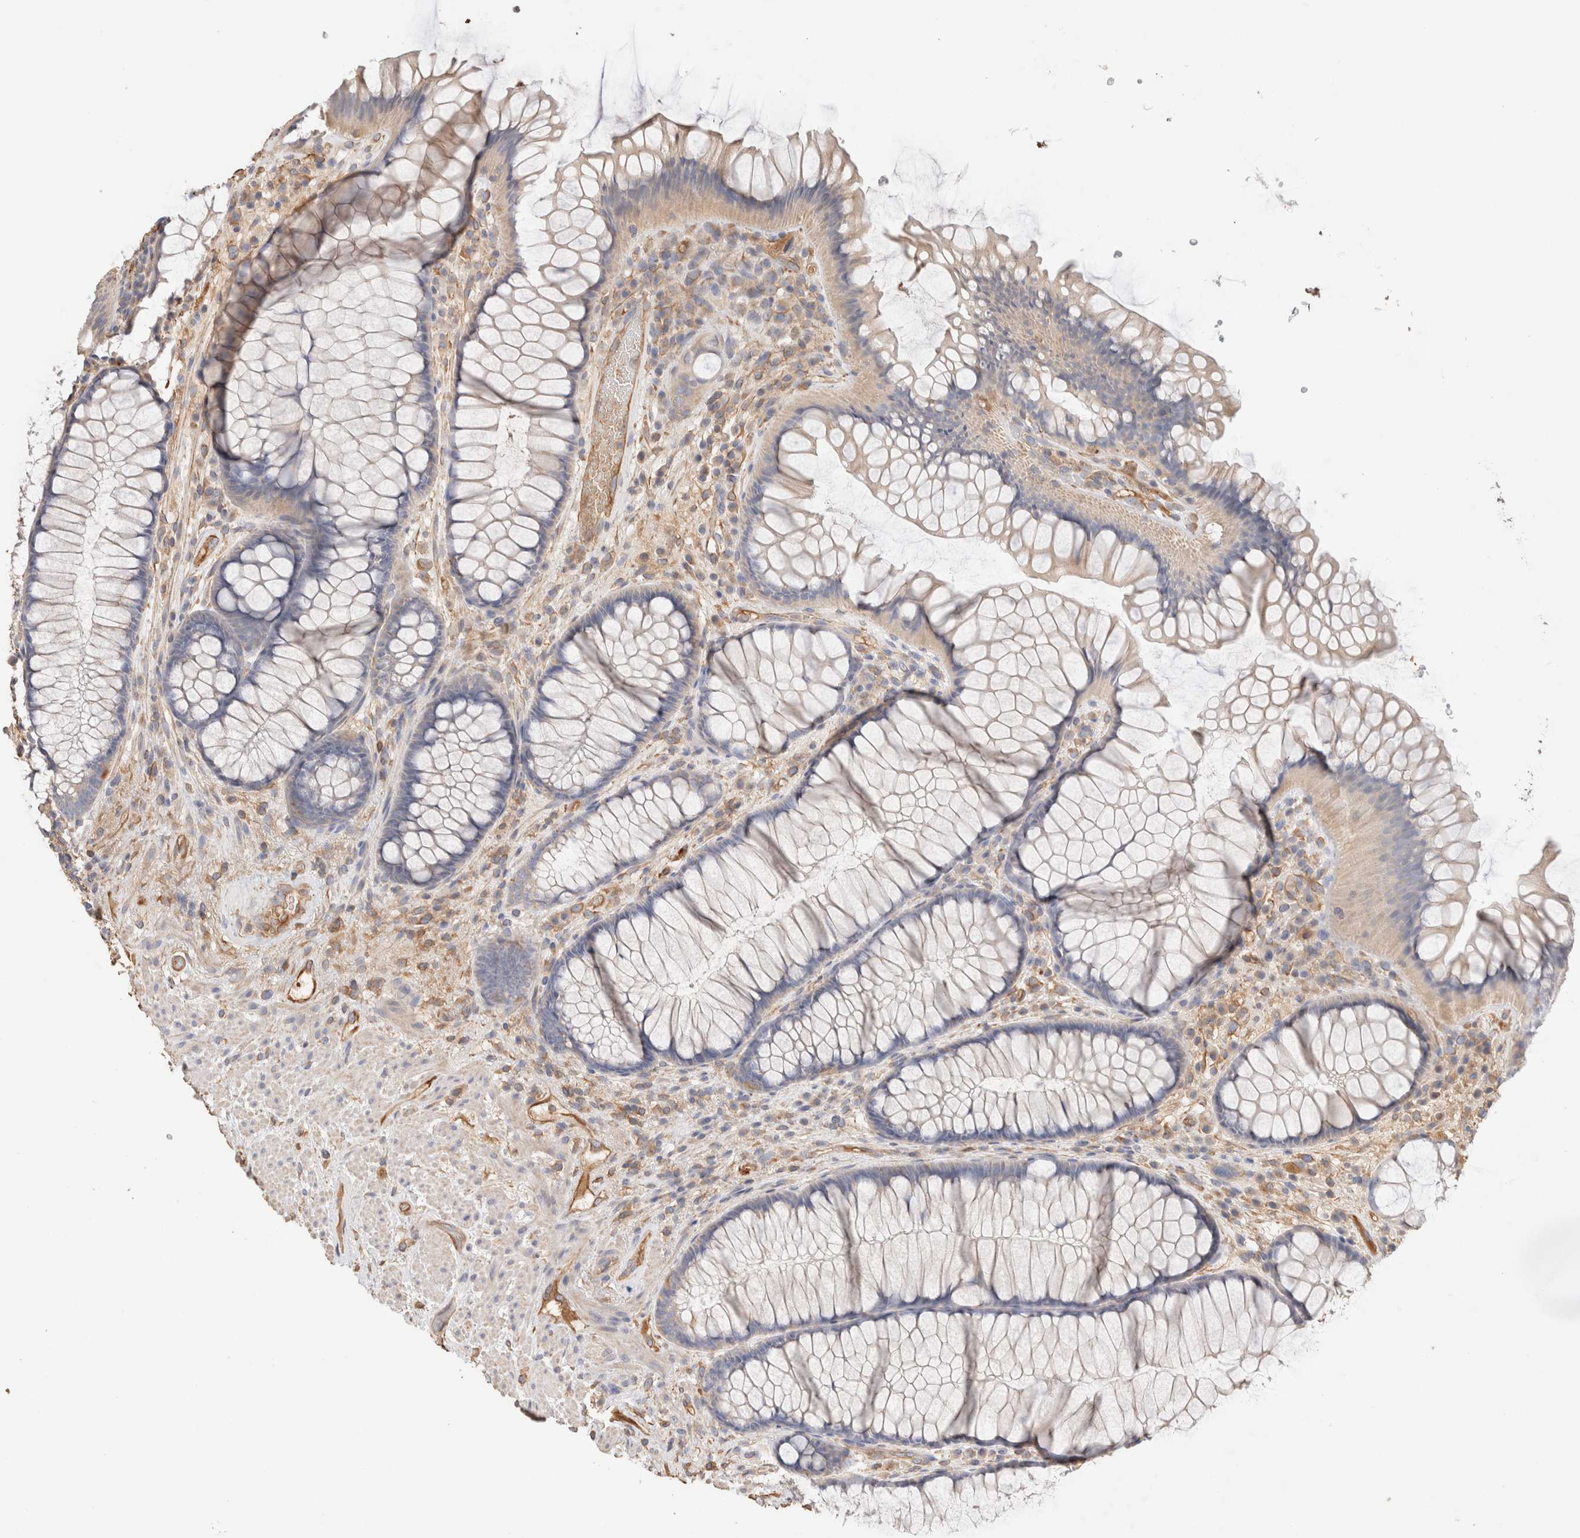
{"staining": {"intensity": "weak", "quantity": "25%-75%", "location": "cytoplasmic/membranous"}, "tissue": "rectum", "cell_type": "Glandular cells", "image_type": "normal", "snomed": [{"axis": "morphology", "description": "Normal tissue, NOS"}, {"axis": "topography", "description": "Rectum"}], "caption": "Human rectum stained for a protein (brown) demonstrates weak cytoplasmic/membranous positive staining in about 25%-75% of glandular cells.", "gene": "PROS1", "patient": {"sex": "male", "age": 51}}